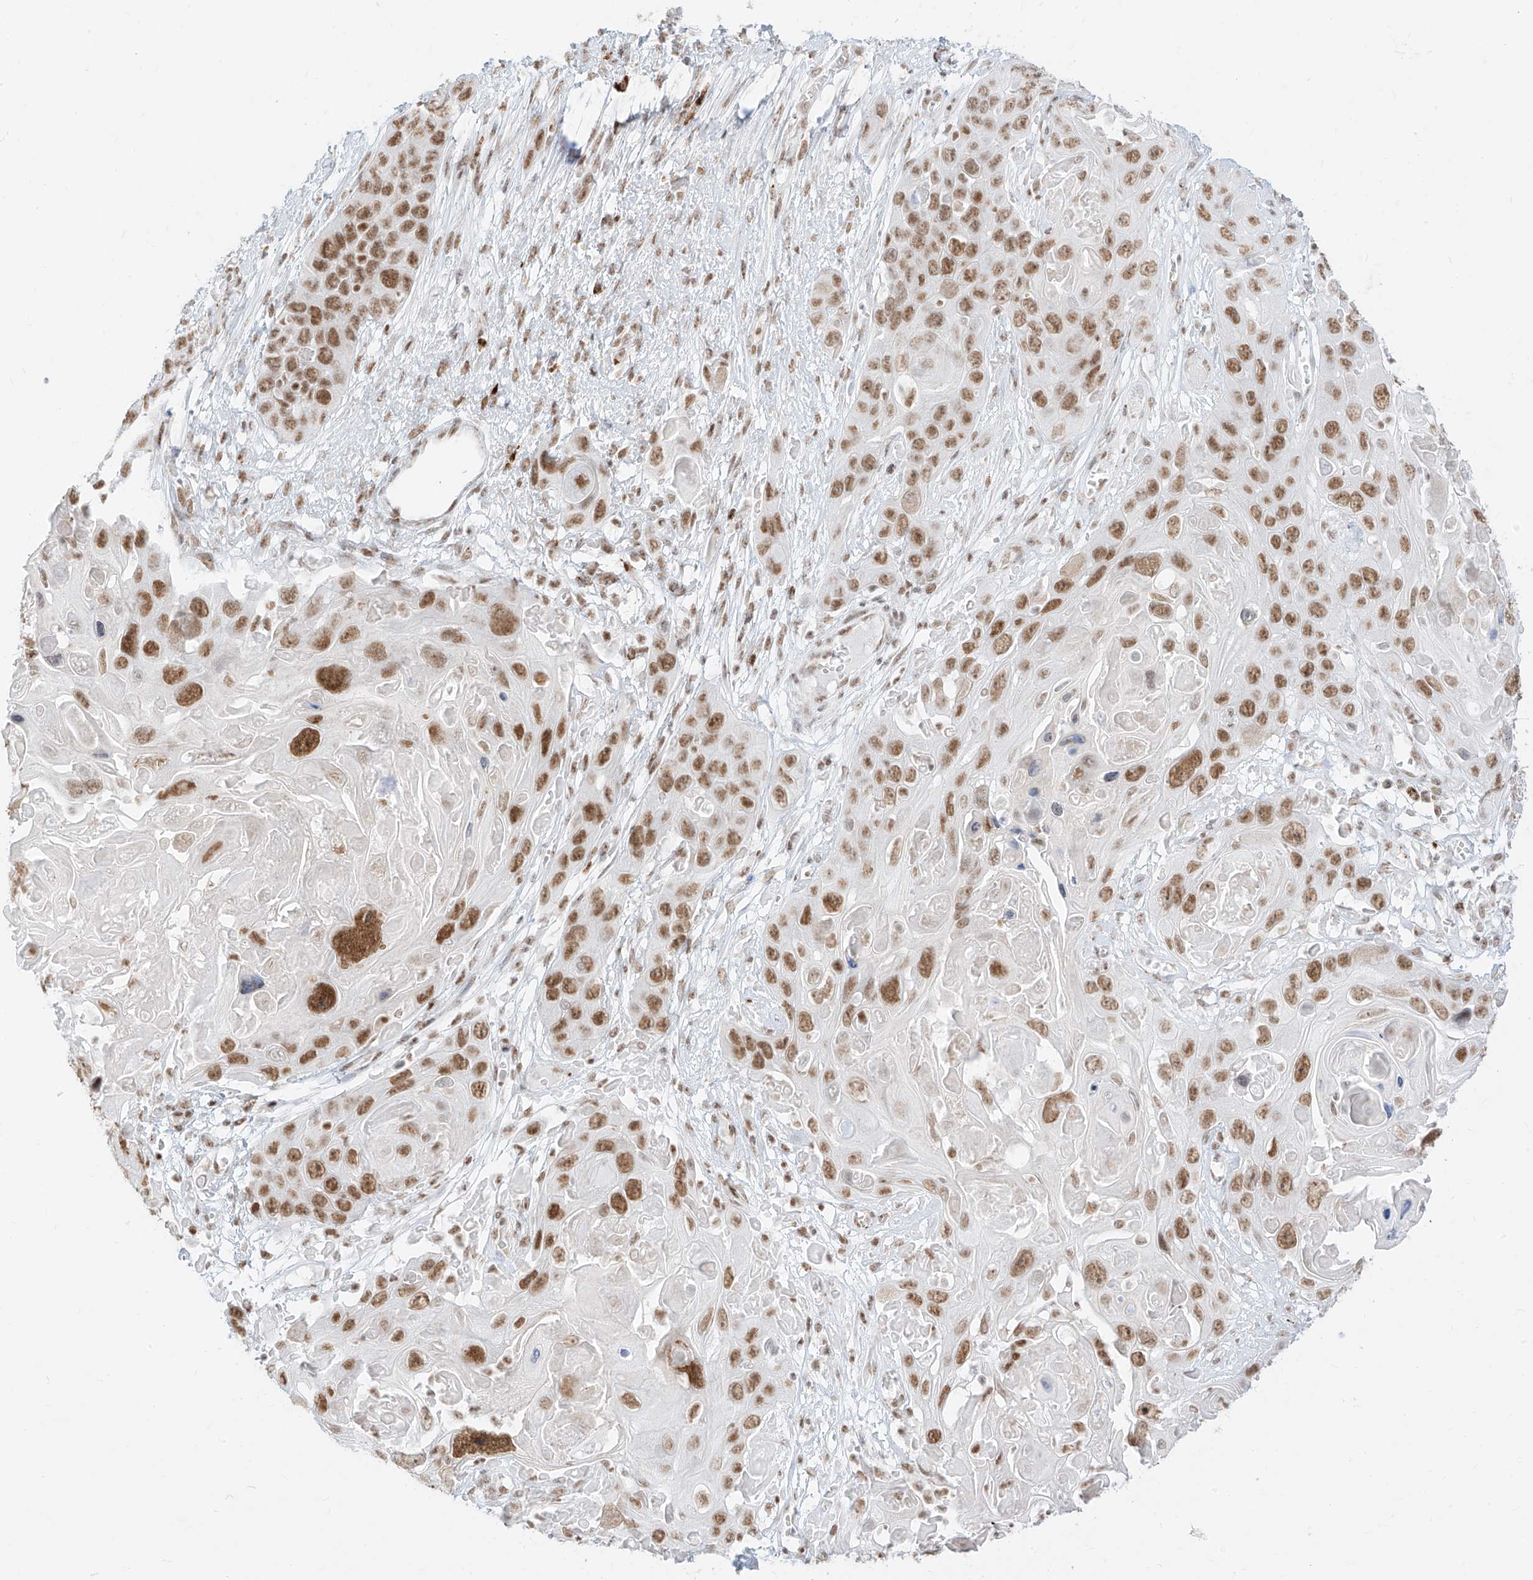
{"staining": {"intensity": "moderate", "quantity": ">75%", "location": "nuclear"}, "tissue": "skin cancer", "cell_type": "Tumor cells", "image_type": "cancer", "snomed": [{"axis": "morphology", "description": "Squamous cell carcinoma, NOS"}, {"axis": "topography", "description": "Skin"}], "caption": "Tumor cells demonstrate moderate nuclear staining in about >75% of cells in skin cancer (squamous cell carcinoma).", "gene": "SUPT5H", "patient": {"sex": "male", "age": 55}}